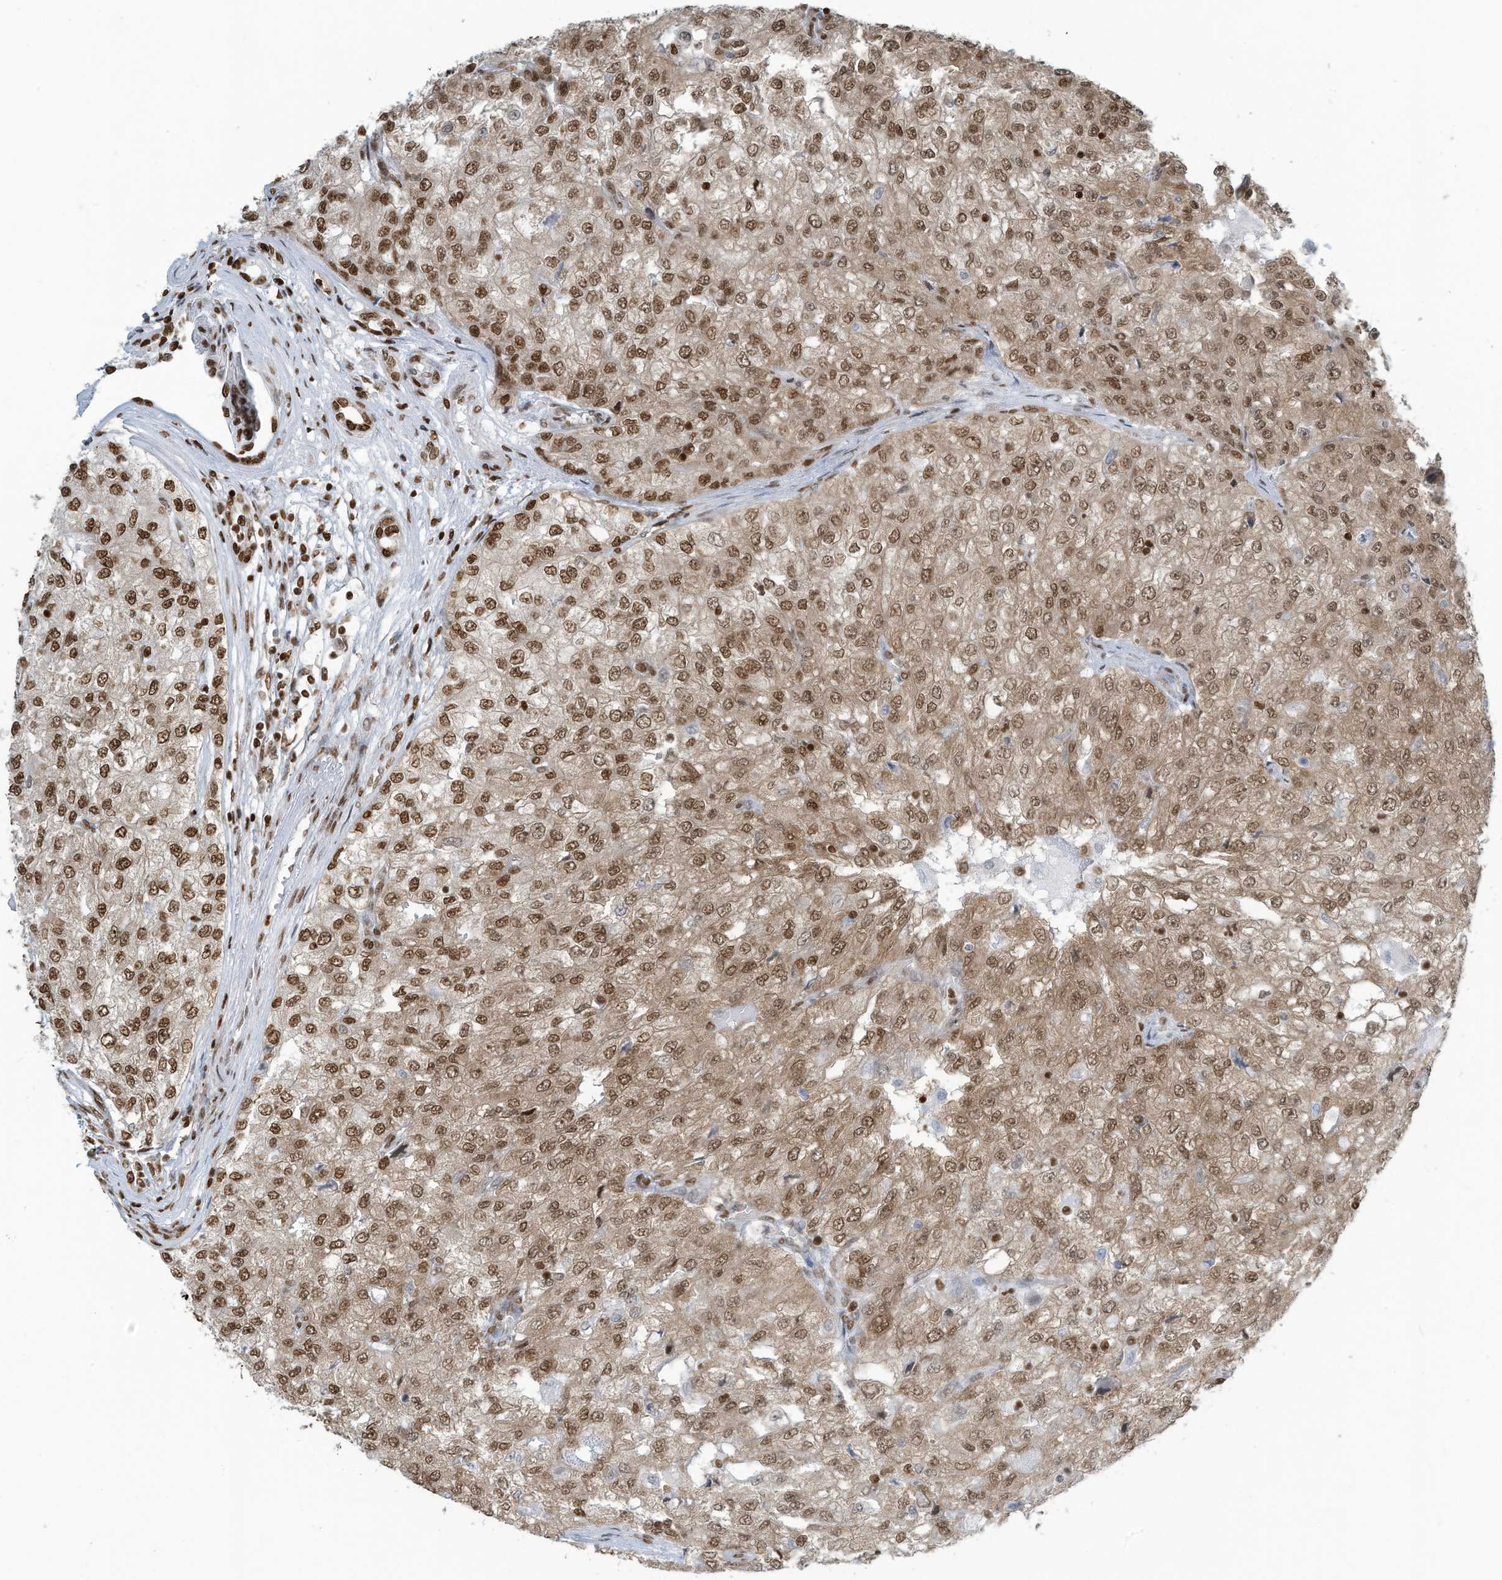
{"staining": {"intensity": "moderate", "quantity": ">75%", "location": "cytoplasmic/membranous,nuclear"}, "tissue": "renal cancer", "cell_type": "Tumor cells", "image_type": "cancer", "snomed": [{"axis": "morphology", "description": "Adenocarcinoma, NOS"}, {"axis": "topography", "description": "Kidney"}], "caption": "Renal cancer tissue demonstrates moderate cytoplasmic/membranous and nuclear expression in approximately >75% of tumor cells", "gene": "SARNP", "patient": {"sex": "female", "age": 54}}